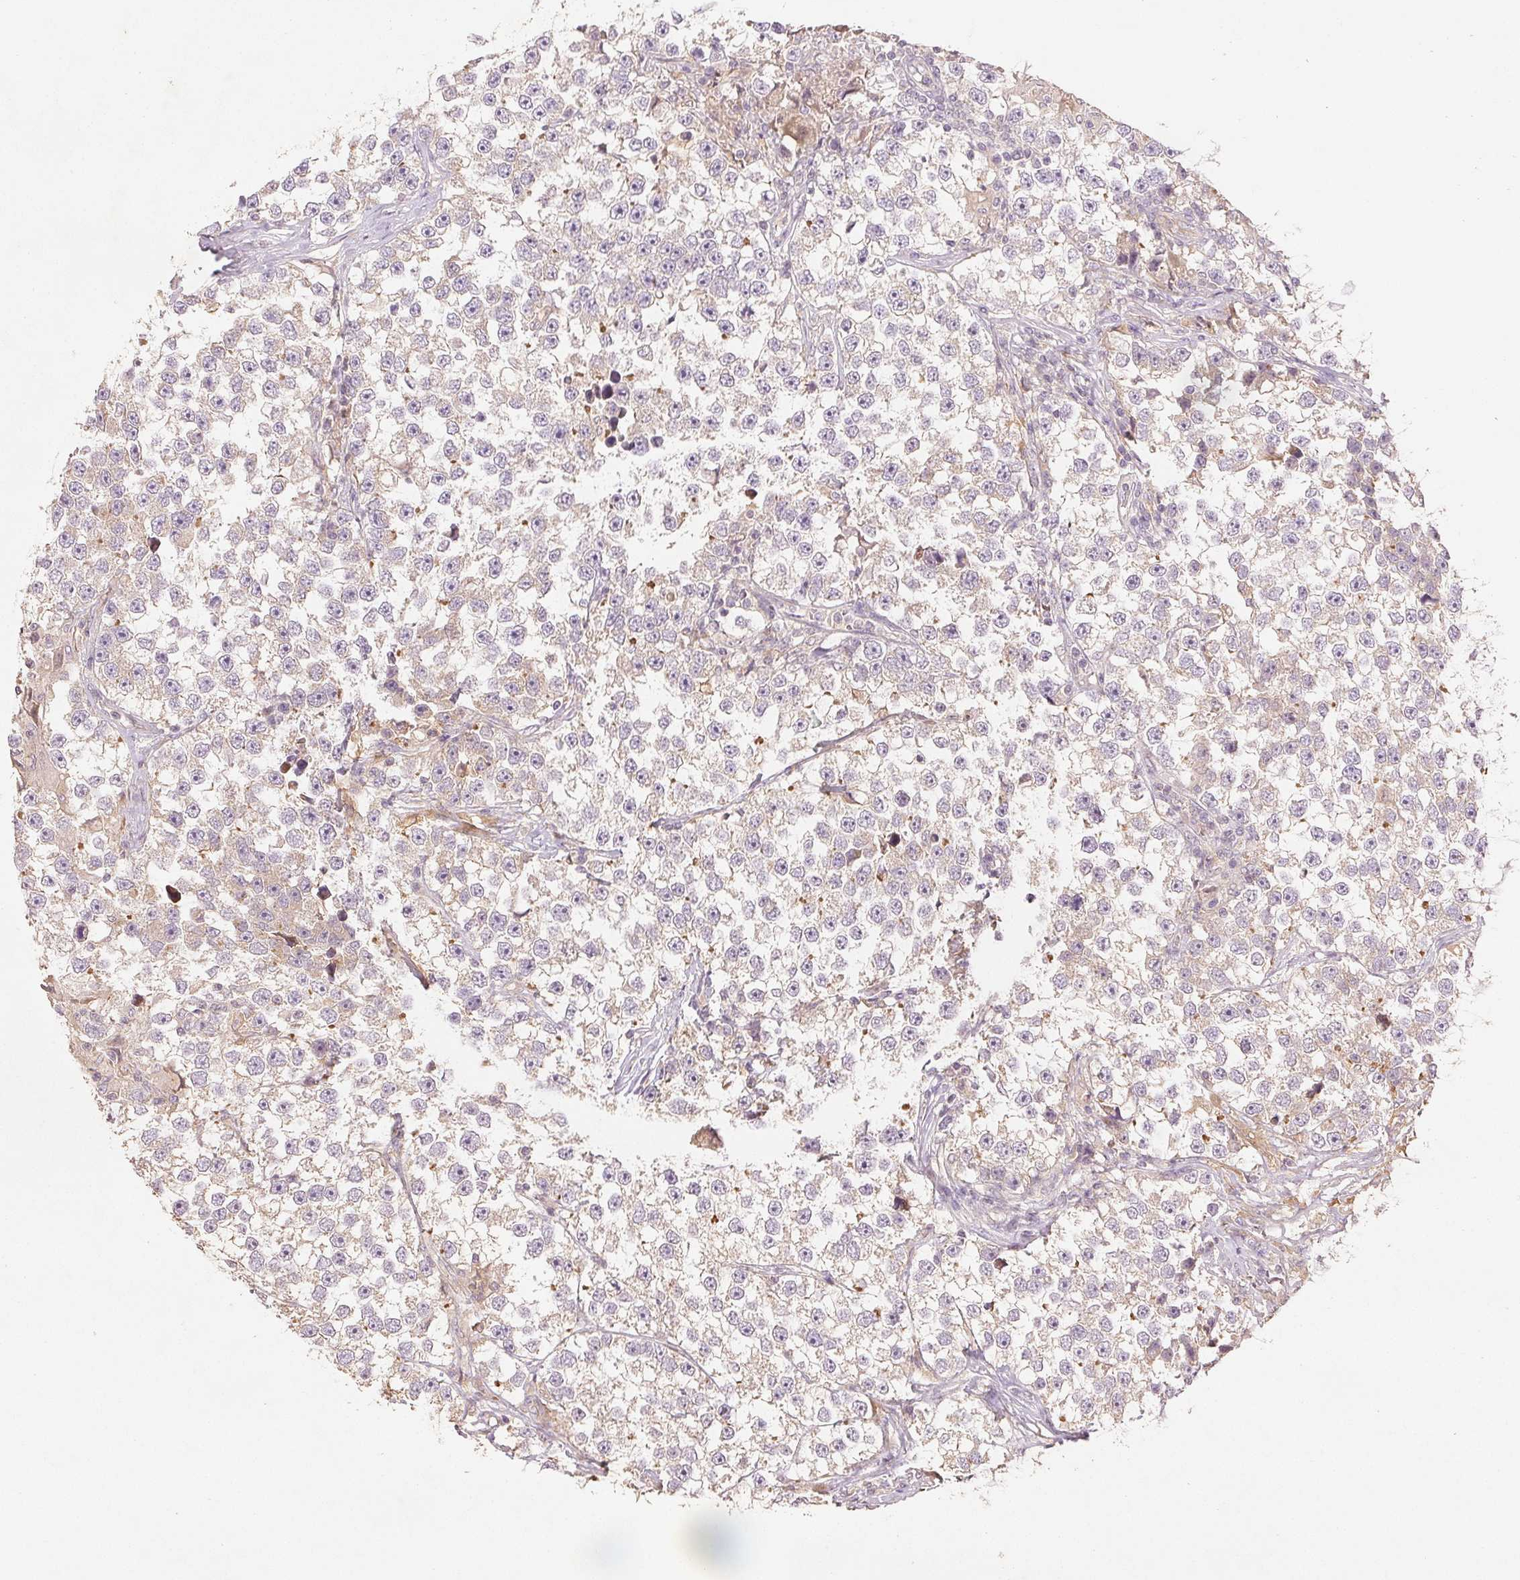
{"staining": {"intensity": "weak", "quantity": "25%-75%", "location": "cytoplasmic/membranous"}, "tissue": "testis cancer", "cell_type": "Tumor cells", "image_type": "cancer", "snomed": [{"axis": "morphology", "description": "Seminoma, NOS"}, {"axis": "topography", "description": "Testis"}], "caption": "Immunohistochemical staining of testis cancer exhibits weak cytoplasmic/membranous protein positivity in about 25%-75% of tumor cells. The staining was performed using DAB, with brown indicating positive protein expression. Nuclei are stained blue with hematoxylin.", "gene": "YIF1B", "patient": {"sex": "male", "age": 46}}